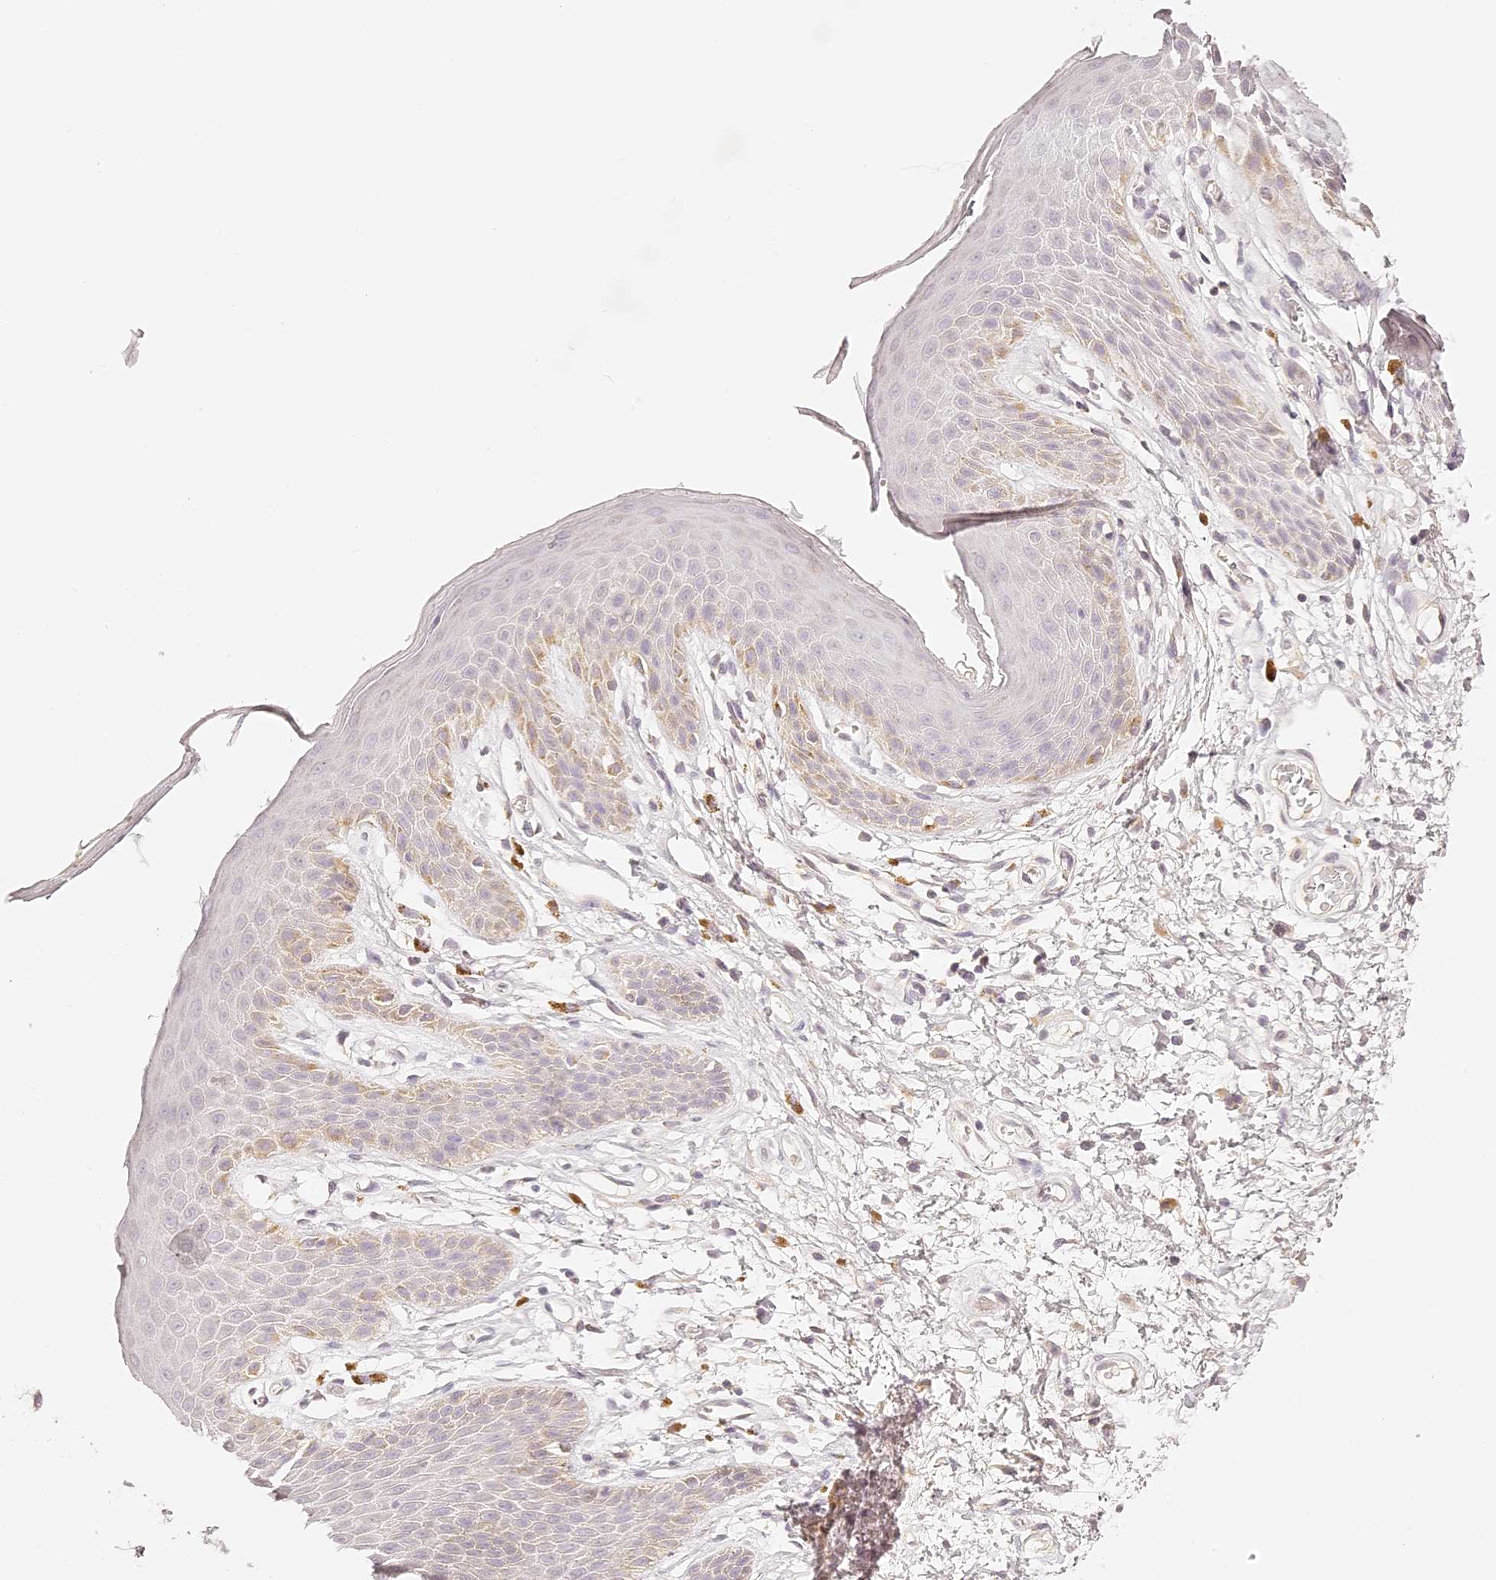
{"staining": {"intensity": "weak", "quantity": "<25%", "location": "cytoplasmic/membranous"}, "tissue": "skin", "cell_type": "Epidermal cells", "image_type": "normal", "snomed": [{"axis": "morphology", "description": "Normal tissue, NOS"}, {"axis": "topography", "description": "Anal"}], "caption": "Epidermal cells show no significant staining in benign skin. (Immunohistochemistry (ihc), brightfield microscopy, high magnification).", "gene": "TRIM45", "patient": {"sex": "male", "age": 74}}